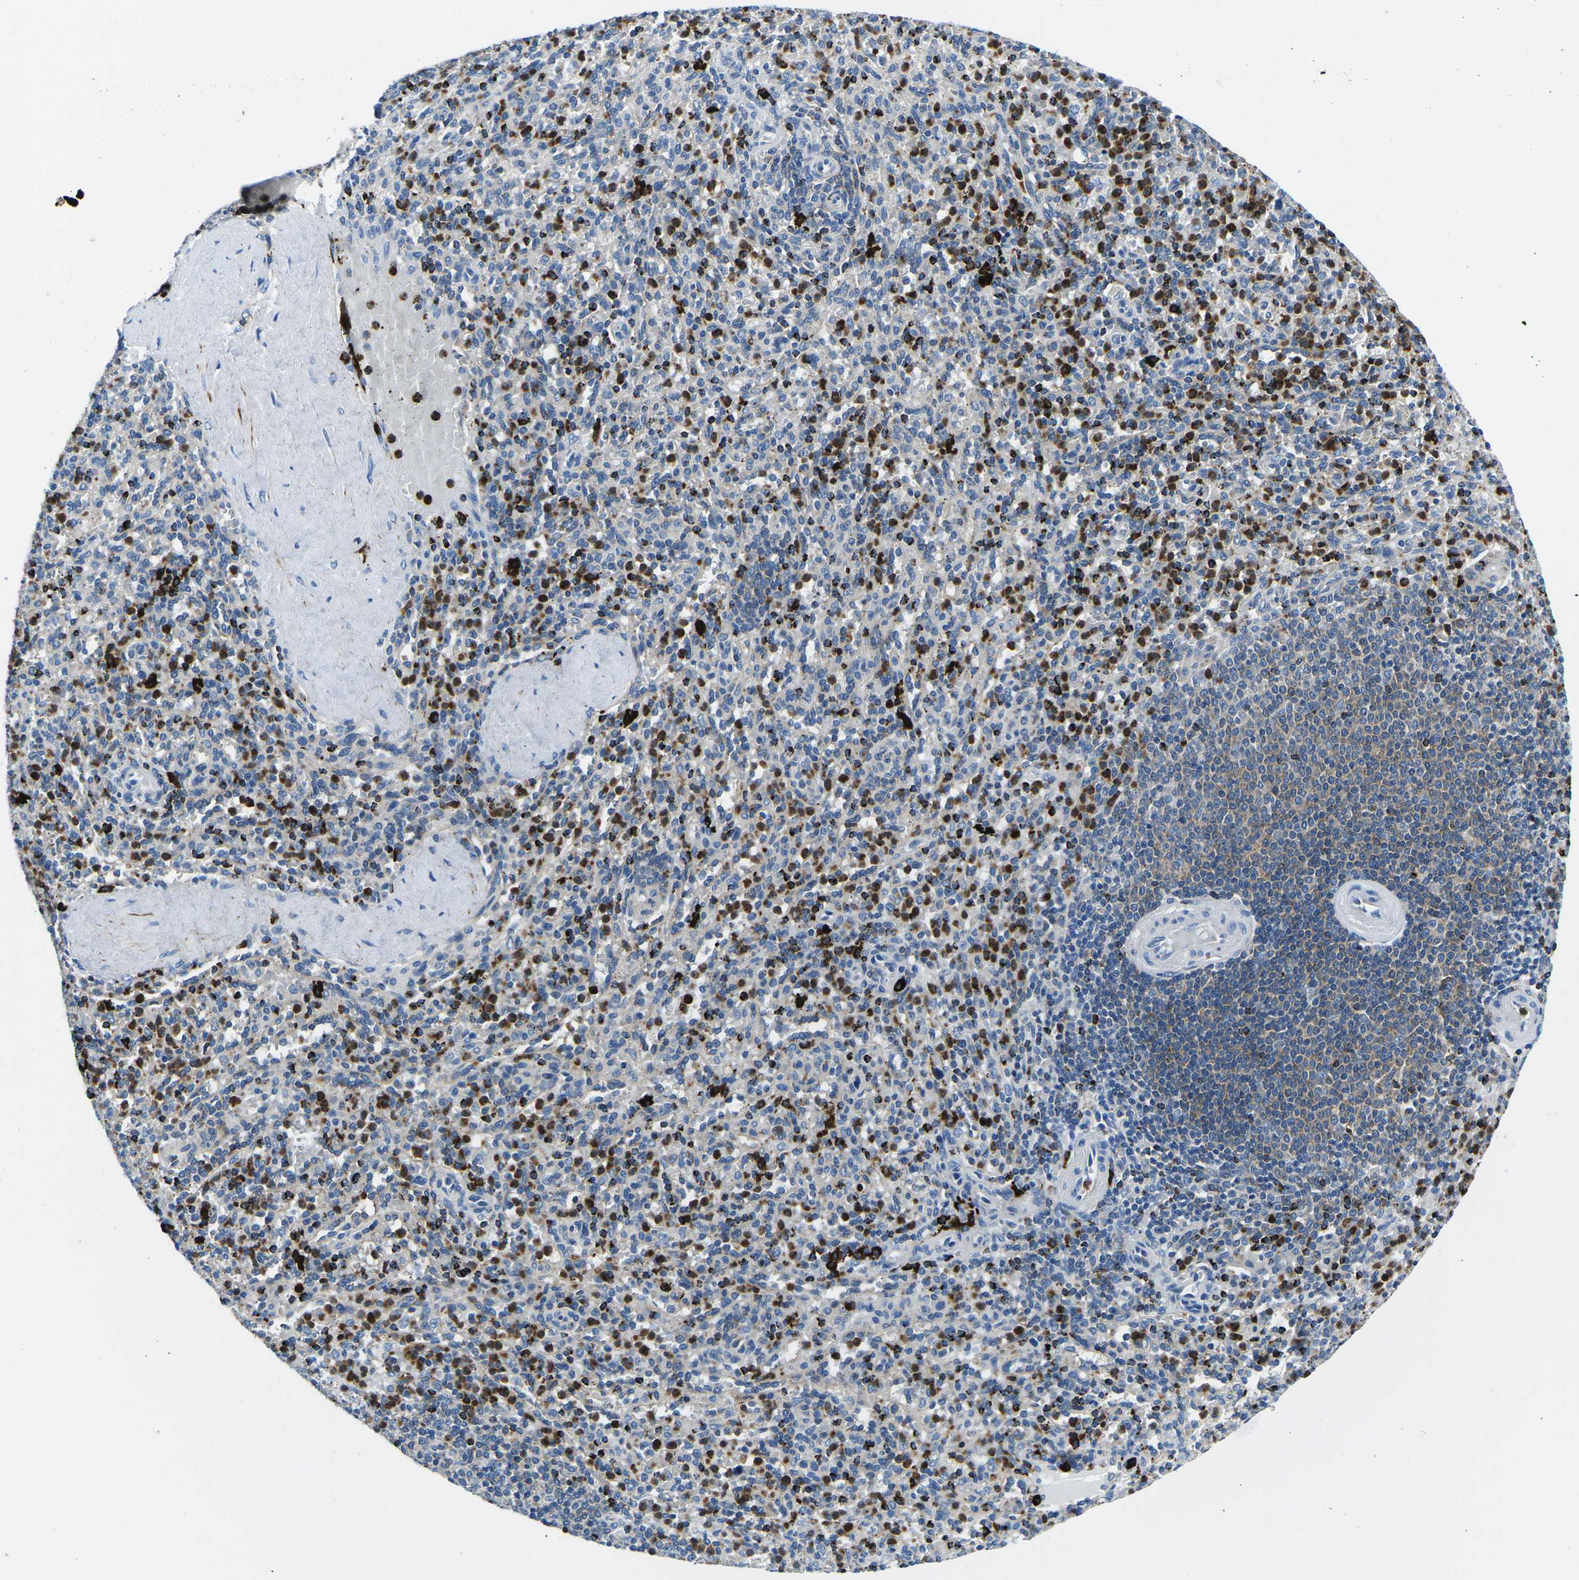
{"staining": {"intensity": "strong", "quantity": "25%-75%", "location": "cytoplasmic/membranous"}, "tissue": "spleen", "cell_type": "Cells in red pulp", "image_type": "normal", "snomed": [{"axis": "morphology", "description": "Normal tissue, NOS"}, {"axis": "topography", "description": "Spleen"}], "caption": "The micrograph exhibits a brown stain indicating the presence of a protein in the cytoplasmic/membranous of cells in red pulp in spleen.", "gene": "MC4R", "patient": {"sex": "male", "age": 36}}